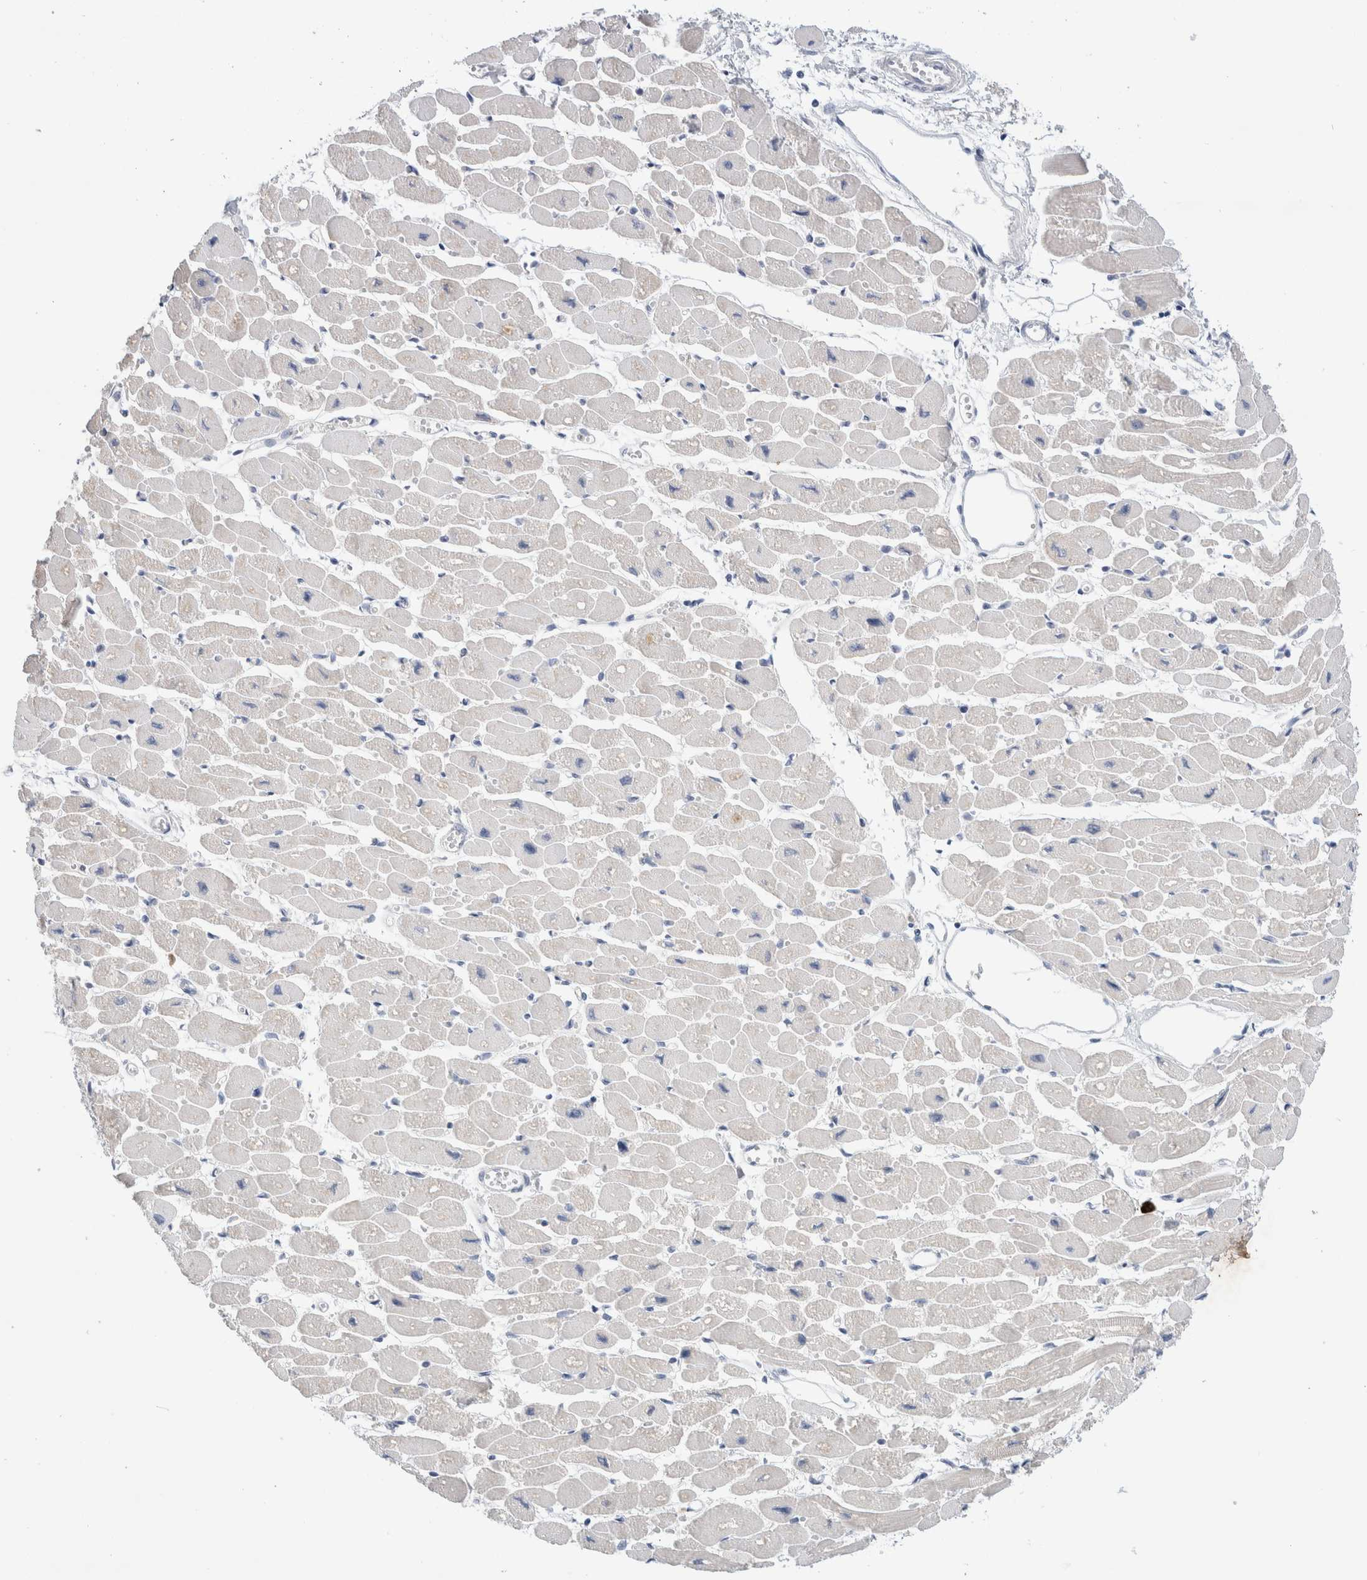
{"staining": {"intensity": "negative", "quantity": "none", "location": "none"}, "tissue": "heart muscle", "cell_type": "Cardiomyocytes", "image_type": "normal", "snomed": [{"axis": "morphology", "description": "Normal tissue, NOS"}, {"axis": "topography", "description": "Heart"}], "caption": "Cardiomyocytes show no significant protein staining in unremarkable heart muscle. Brightfield microscopy of immunohistochemistry (IHC) stained with DAB (3,3'-diaminobenzidine) (brown) and hematoxylin (blue), captured at high magnification.", "gene": "SLC22A12", "patient": {"sex": "female", "age": 54}}